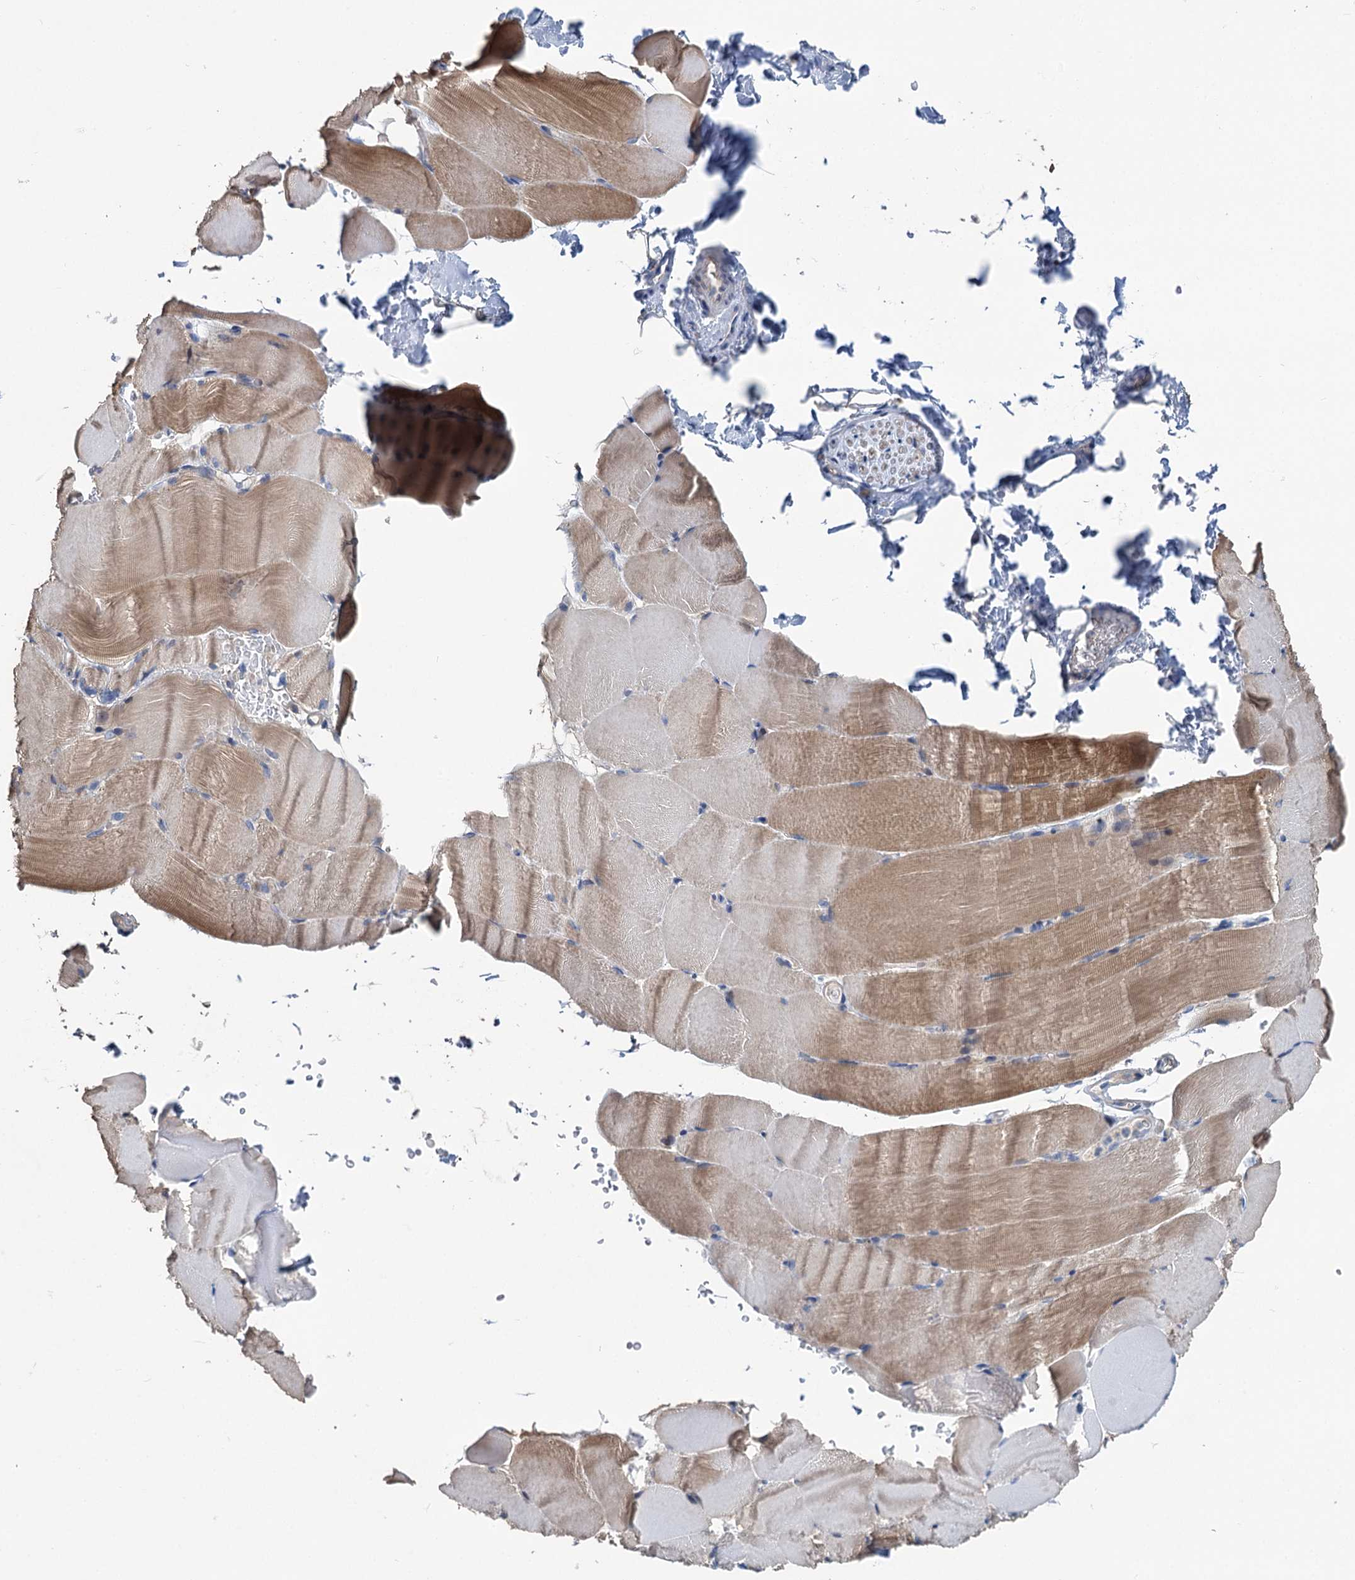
{"staining": {"intensity": "moderate", "quantity": ">75%", "location": "cytoplasmic/membranous"}, "tissue": "skeletal muscle", "cell_type": "Myocytes", "image_type": "normal", "snomed": [{"axis": "morphology", "description": "Normal tissue, NOS"}, {"axis": "topography", "description": "Skeletal muscle"}, {"axis": "topography", "description": "Parathyroid gland"}], "caption": "Skeletal muscle was stained to show a protein in brown. There is medium levels of moderate cytoplasmic/membranous expression in approximately >75% of myocytes. The staining is performed using DAB (3,3'-diaminobenzidine) brown chromogen to label protein expression. The nuclei are counter-stained blue using hematoxylin.", "gene": "CHDH", "patient": {"sex": "female", "age": 37}}